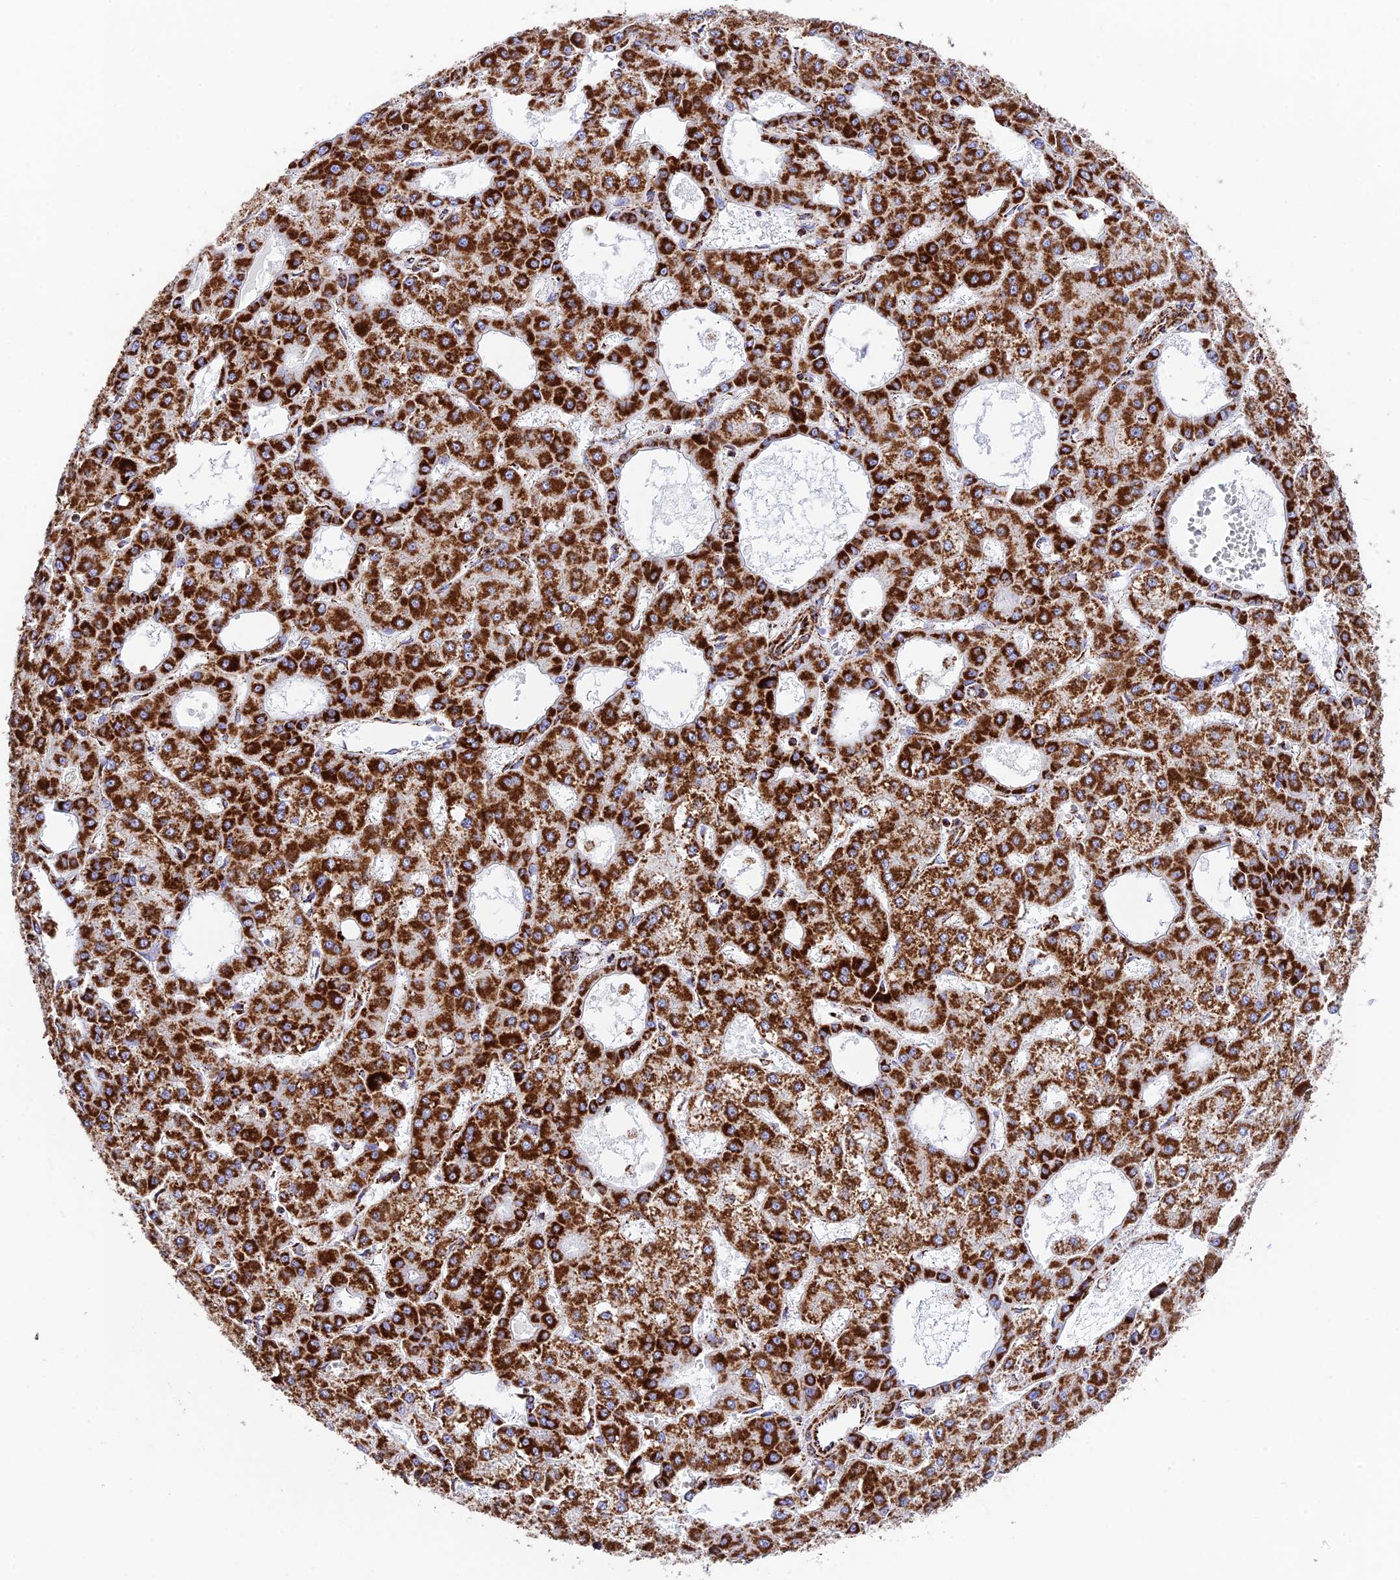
{"staining": {"intensity": "strong", "quantity": ">75%", "location": "cytoplasmic/membranous"}, "tissue": "liver cancer", "cell_type": "Tumor cells", "image_type": "cancer", "snomed": [{"axis": "morphology", "description": "Carcinoma, Hepatocellular, NOS"}, {"axis": "topography", "description": "Liver"}], "caption": "Strong cytoplasmic/membranous protein expression is seen in approximately >75% of tumor cells in liver hepatocellular carcinoma.", "gene": "CHCHD3", "patient": {"sex": "male", "age": 47}}